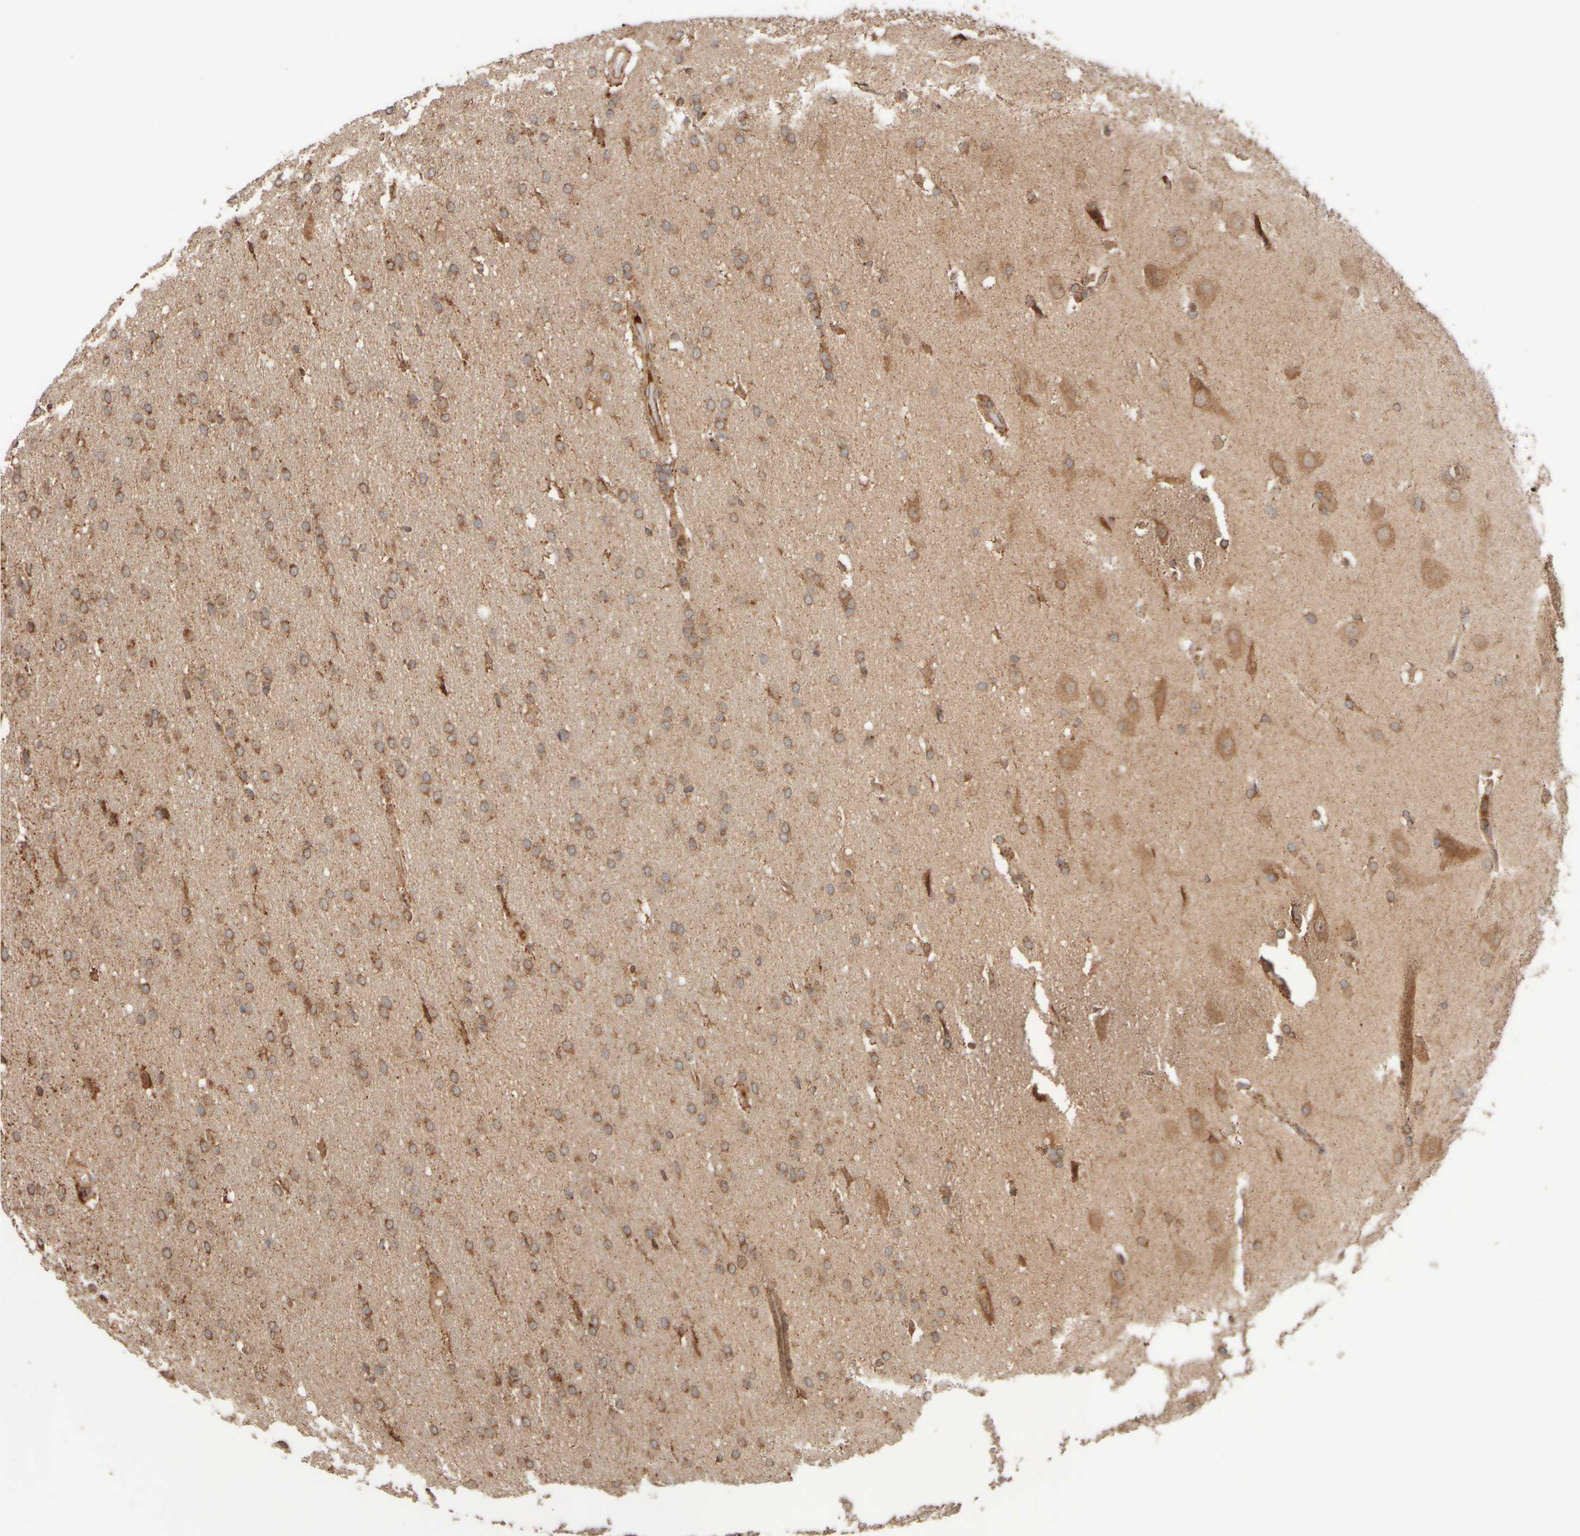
{"staining": {"intensity": "moderate", "quantity": ">75%", "location": "cytoplasmic/membranous"}, "tissue": "glioma", "cell_type": "Tumor cells", "image_type": "cancer", "snomed": [{"axis": "morphology", "description": "Glioma, malignant, Low grade"}, {"axis": "topography", "description": "Brain"}], "caption": "Immunohistochemical staining of human malignant low-grade glioma demonstrates medium levels of moderate cytoplasmic/membranous expression in approximately >75% of tumor cells.", "gene": "EIF2B3", "patient": {"sex": "female", "age": 37}}